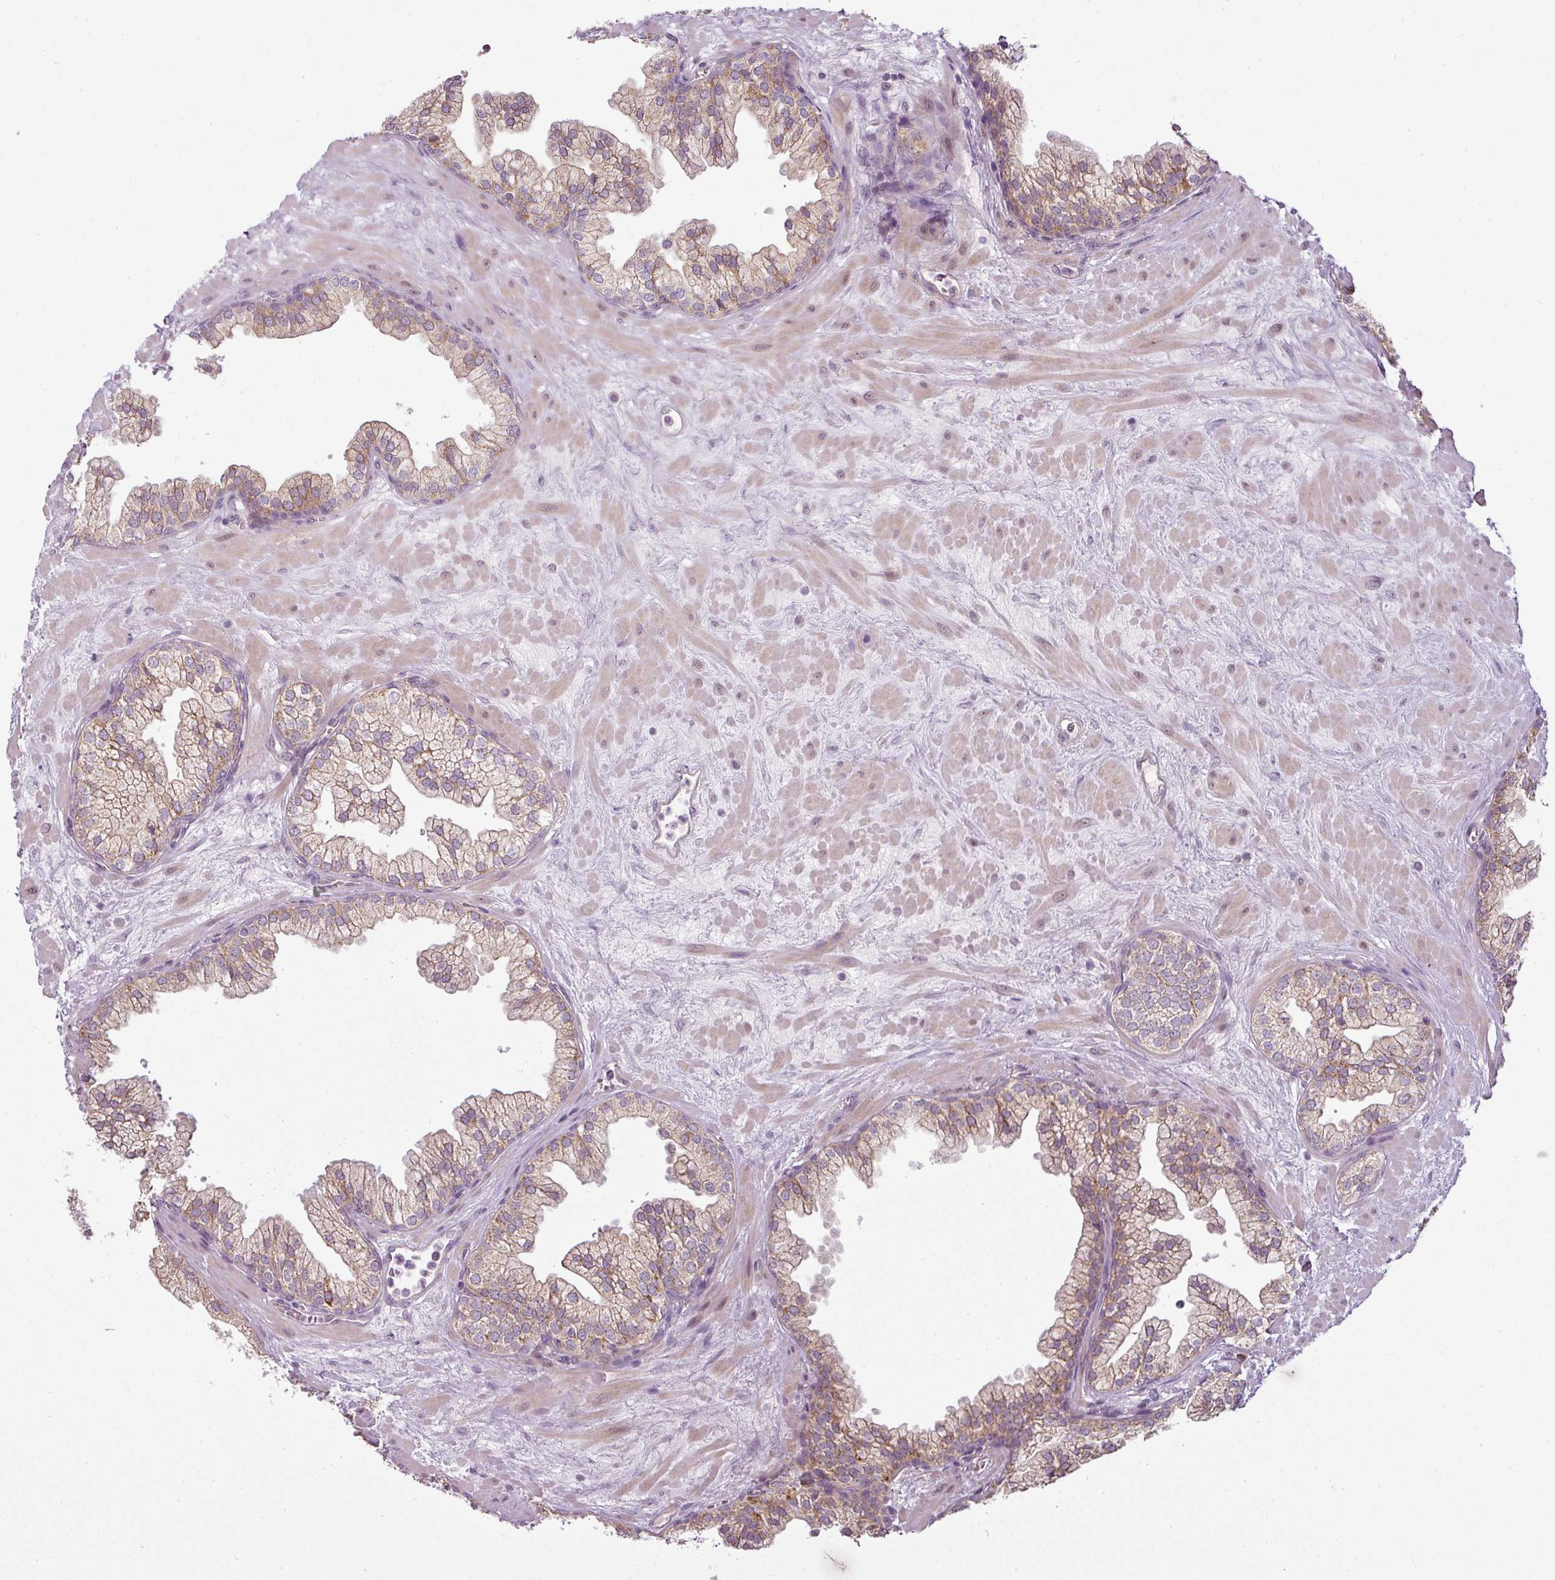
{"staining": {"intensity": "moderate", "quantity": "25%-75%", "location": "cytoplasmic/membranous"}, "tissue": "prostate", "cell_type": "Glandular cells", "image_type": "normal", "snomed": [{"axis": "morphology", "description": "Normal tissue, NOS"}, {"axis": "topography", "description": "Prostate"}, {"axis": "topography", "description": "Peripheral nerve tissue"}], "caption": "Immunohistochemical staining of normal human prostate reveals medium levels of moderate cytoplasmic/membranous staining in about 25%-75% of glandular cells. (Brightfield microscopy of DAB IHC at high magnification).", "gene": "LY75", "patient": {"sex": "male", "age": 61}}